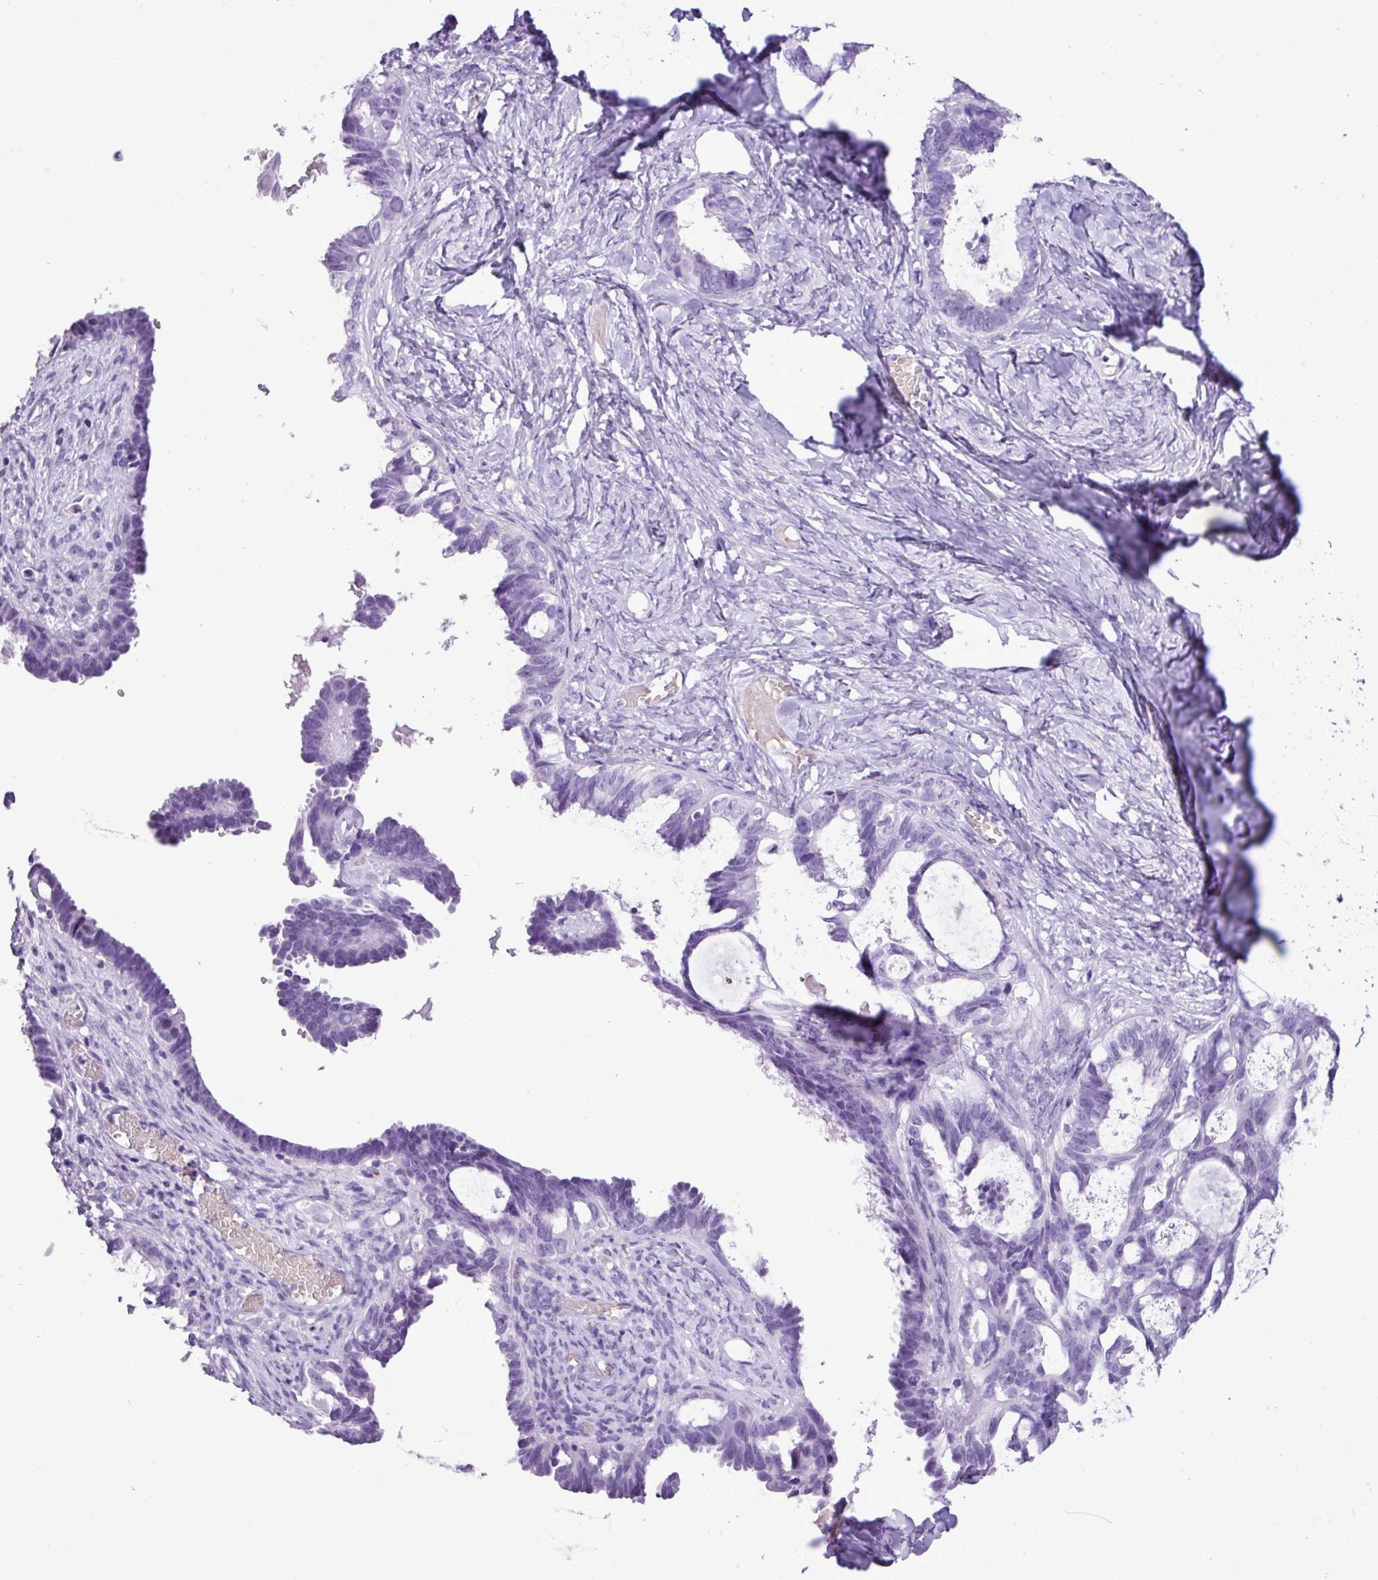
{"staining": {"intensity": "negative", "quantity": "none", "location": "none"}, "tissue": "ovarian cancer", "cell_type": "Tumor cells", "image_type": "cancer", "snomed": [{"axis": "morphology", "description": "Cystadenocarcinoma, serous, NOS"}, {"axis": "topography", "description": "Ovary"}], "caption": "The histopathology image displays no significant expression in tumor cells of serous cystadenocarcinoma (ovarian).", "gene": "ZSCAN5A", "patient": {"sex": "female", "age": 69}}